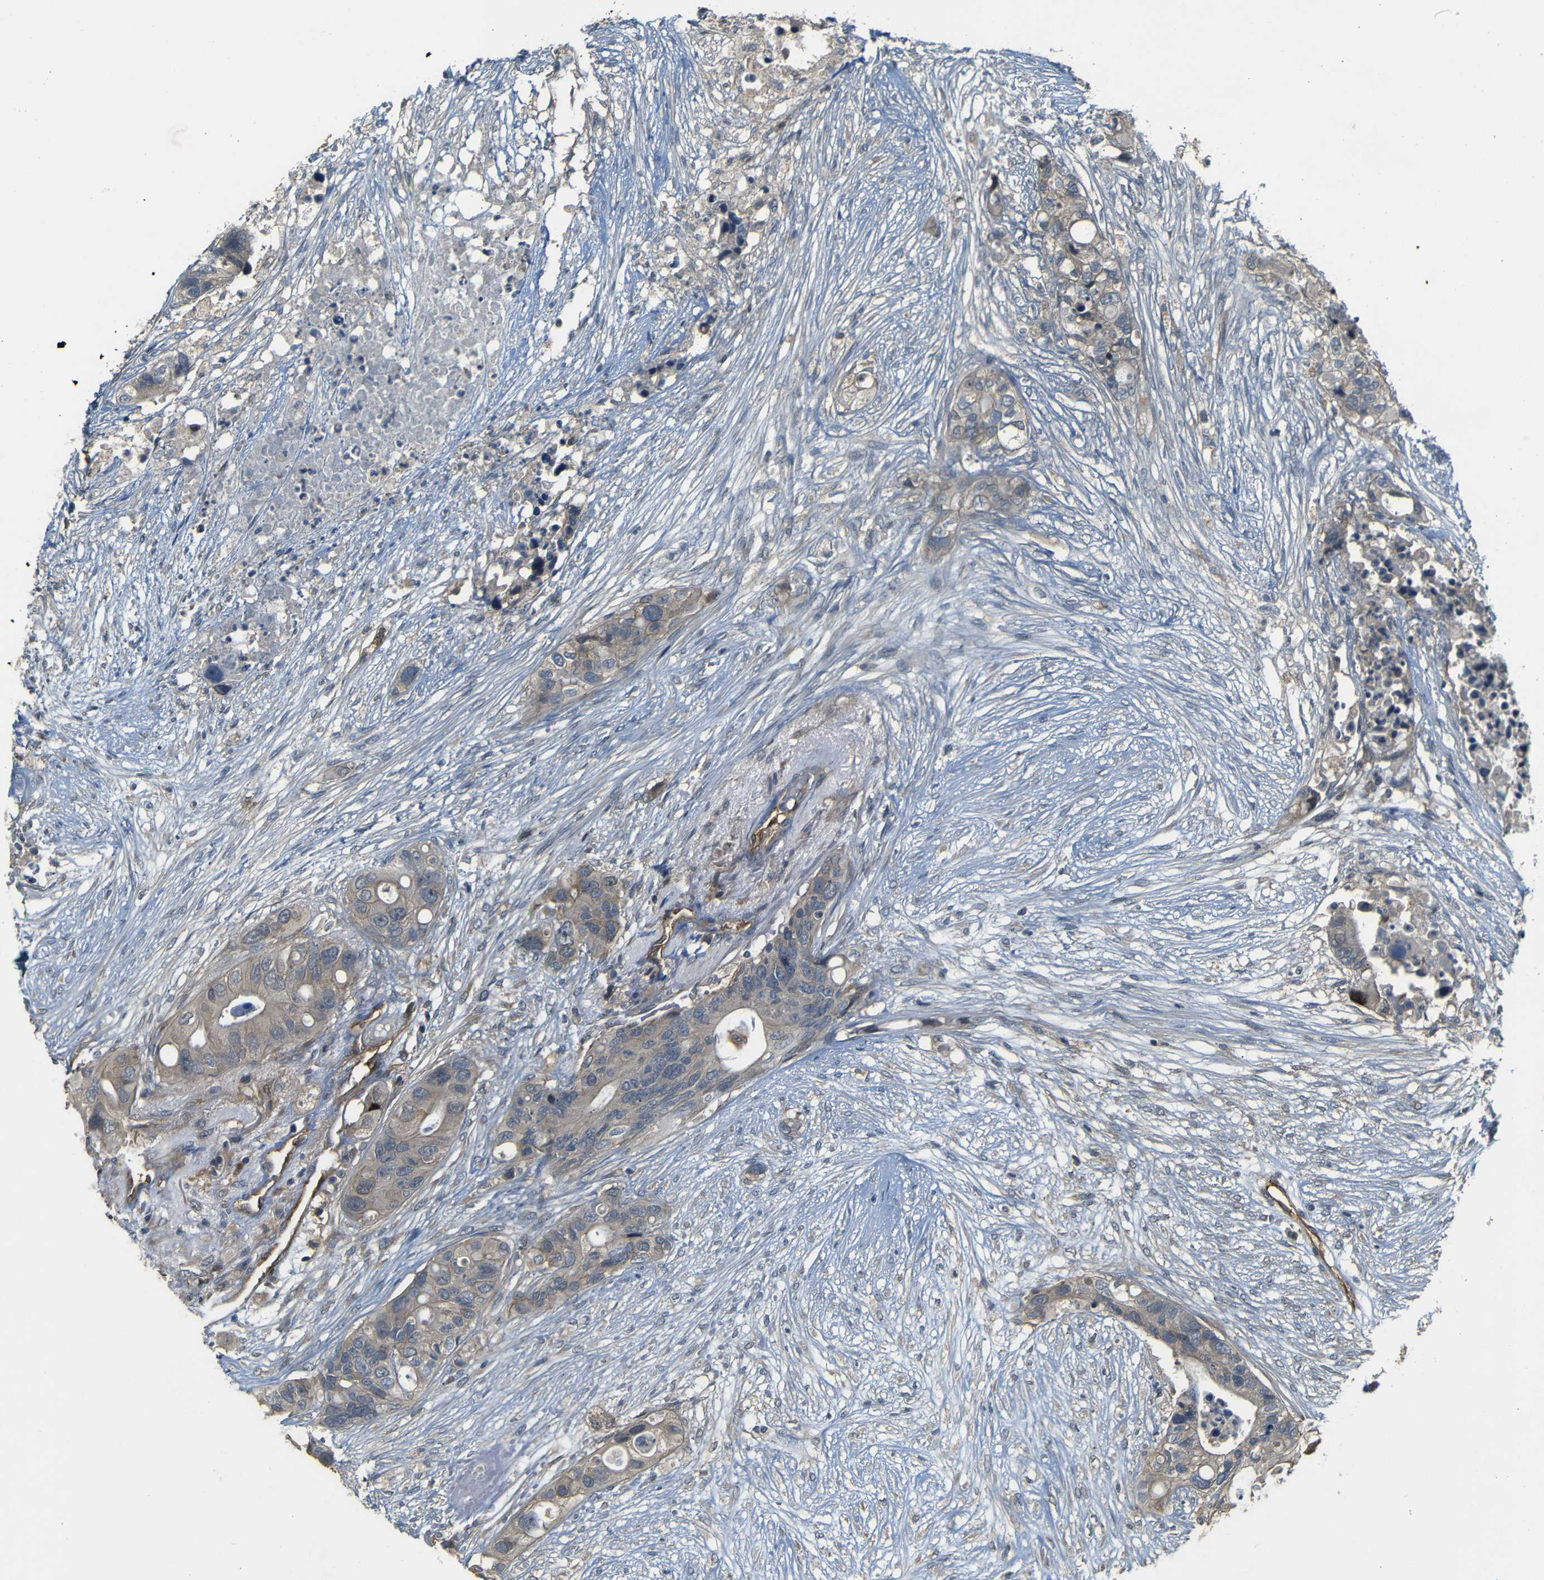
{"staining": {"intensity": "weak", "quantity": ">75%", "location": "cytoplasmic/membranous"}, "tissue": "colorectal cancer", "cell_type": "Tumor cells", "image_type": "cancer", "snomed": [{"axis": "morphology", "description": "Adenocarcinoma, NOS"}, {"axis": "topography", "description": "Colon"}], "caption": "Immunohistochemical staining of colorectal adenocarcinoma exhibits low levels of weak cytoplasmic/membranous positivity in about >75% of tumor cells. Nuclei are stained in blue.", "gene": "RELL1", "patient": {"sex": "female", "age": 57}}